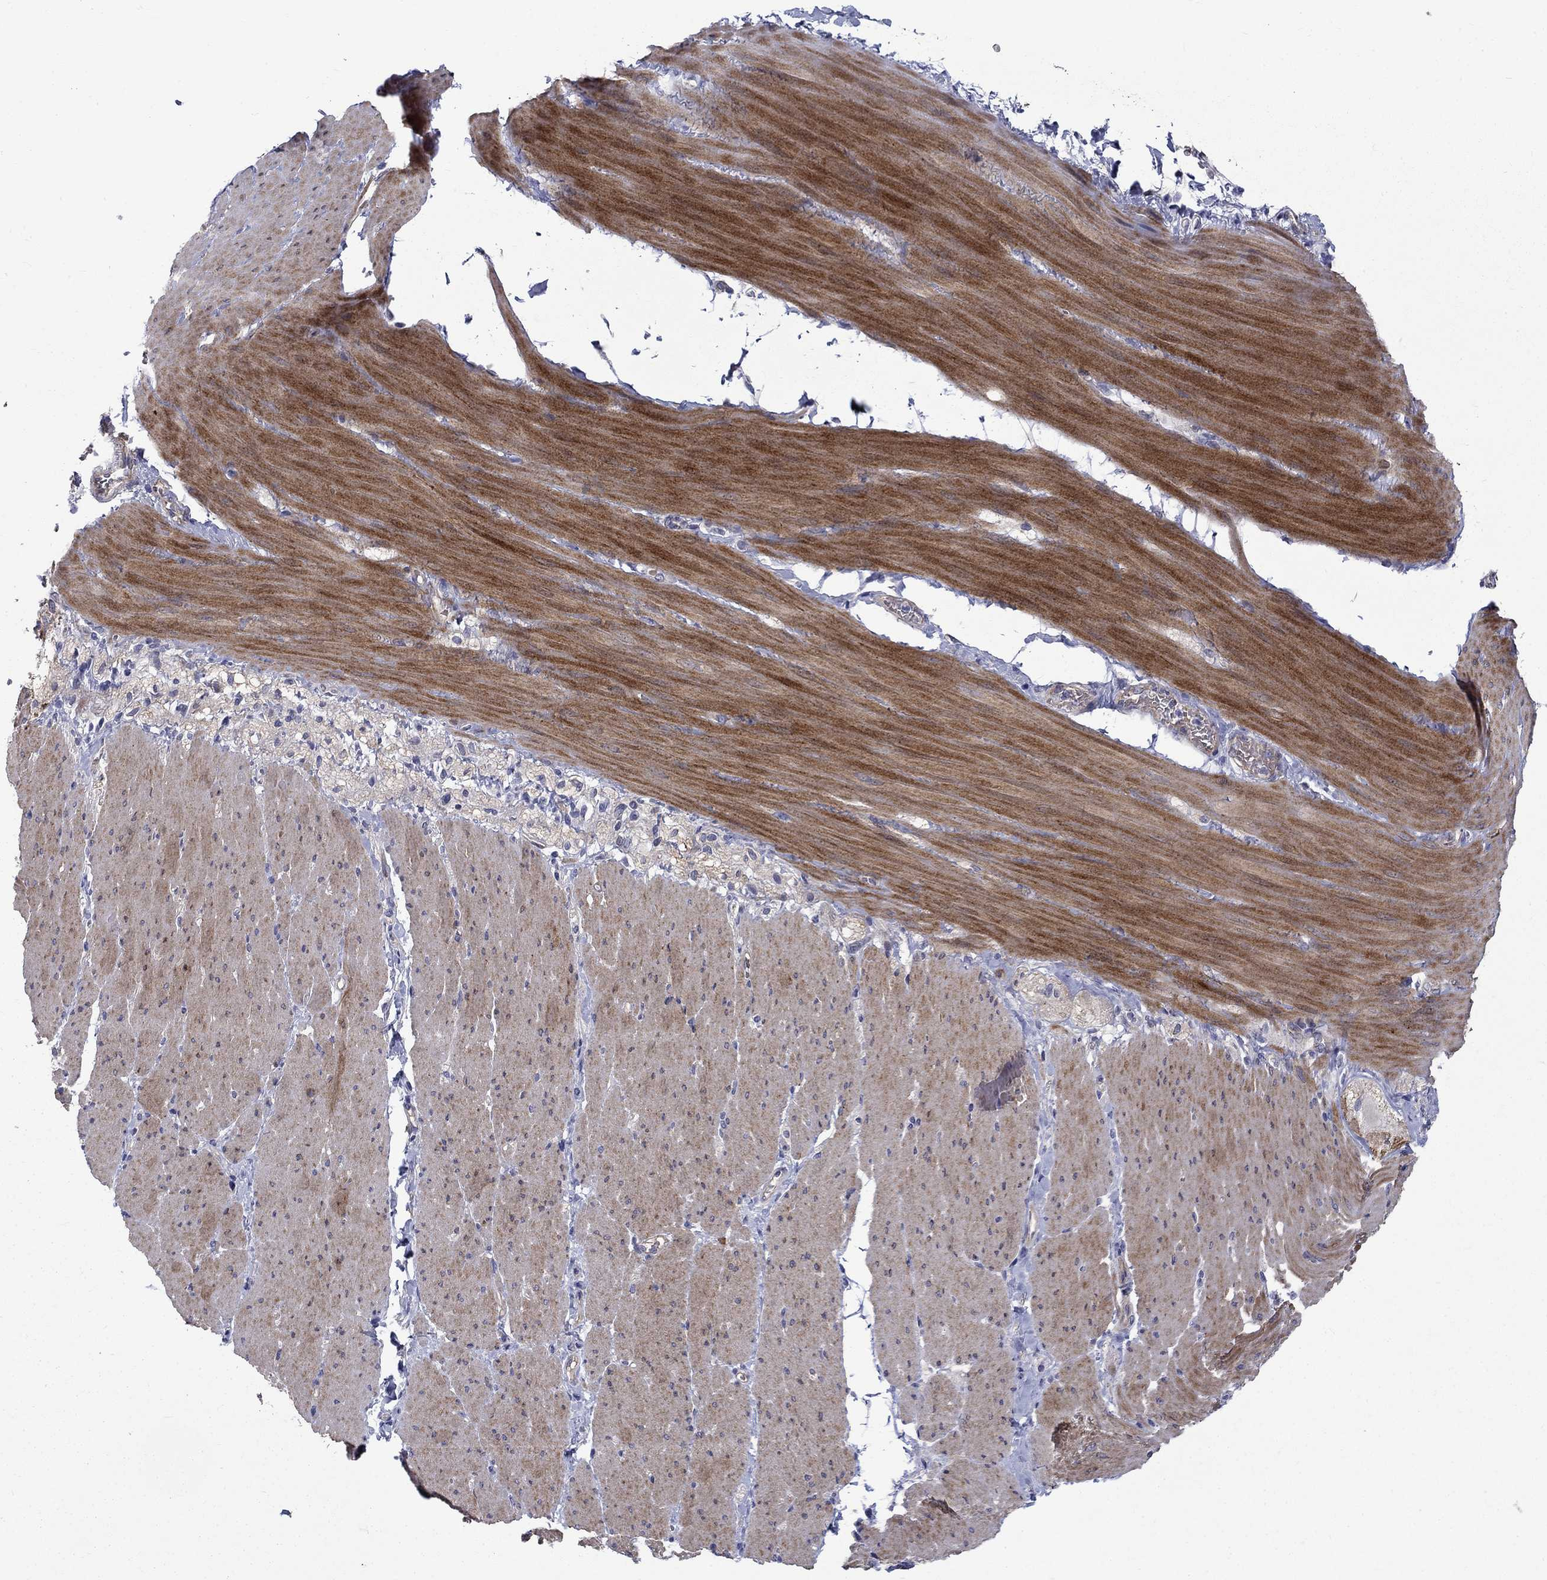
{"staining": {"intensity": "negative", "quantity": "none", "location": "none"}, "tissue": "adipose tissue", "cell_type": "Adipocytes", "image_type": "normal", "snomed": [{"axis": "morphology", "description": "Normal tissue, NOS"}, {"axis": "topography", "description": "Smooth muscle"}, {"axis": "topography", "description": "Duodenum"}, {"axis": "topography", "description": "Peripheral nerve tissue"}], "caption": "Immunohistochemistry (IHC) image of unremarkable adipose tissue: adipose tissue stained with DAB (3,3'-diaminobenzidine) demonstrates no significant protein expression in adipocytes. Brightfield microscopy of immunohistochemistry stained with DAB (3,3'-diaminobenzidine) (brown) and hematoxylin (blue), captured at high magnification.", "gene": "SLC1A1", "patient": {"sex": "female", "age": 61}}